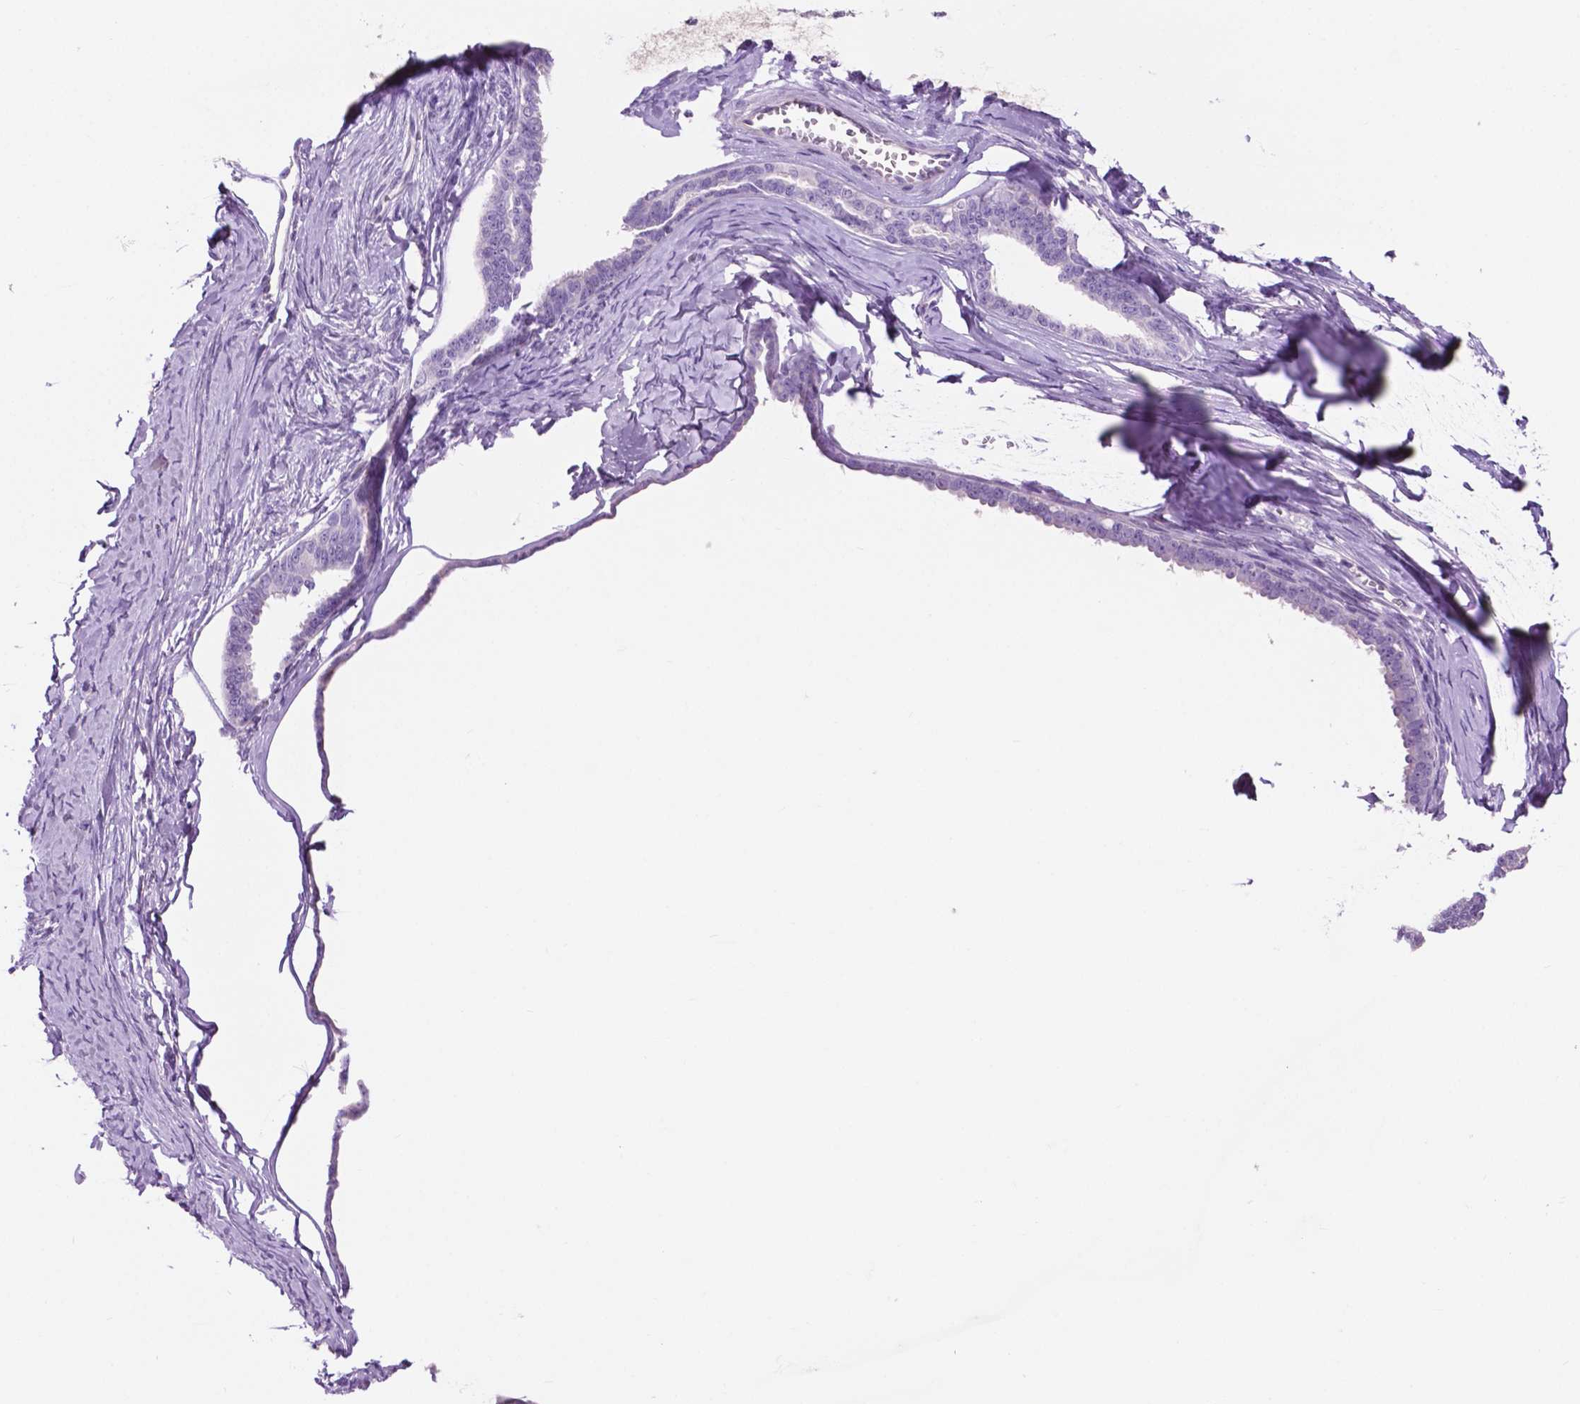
{"staining": {"intensity": "negative", "quantity": "none", "location": "none"}, "tissue": "ovarian cancer", "cell_type": "Tumor cells", "image_type": "cancer", "snomed": [{"axis": "morphology", "description": "Cystadenocarcinoma, serous, NOS"}, {"axis": "topography", "description": "Ovary"}], "caption": "Photomicrograph shows no protein positivity in tumor cells of ovarian cancer (serous cystadenocarcinoma) tissue.", "gene": "CLDN17", "patient": {"sex": "female", "age": 71}}